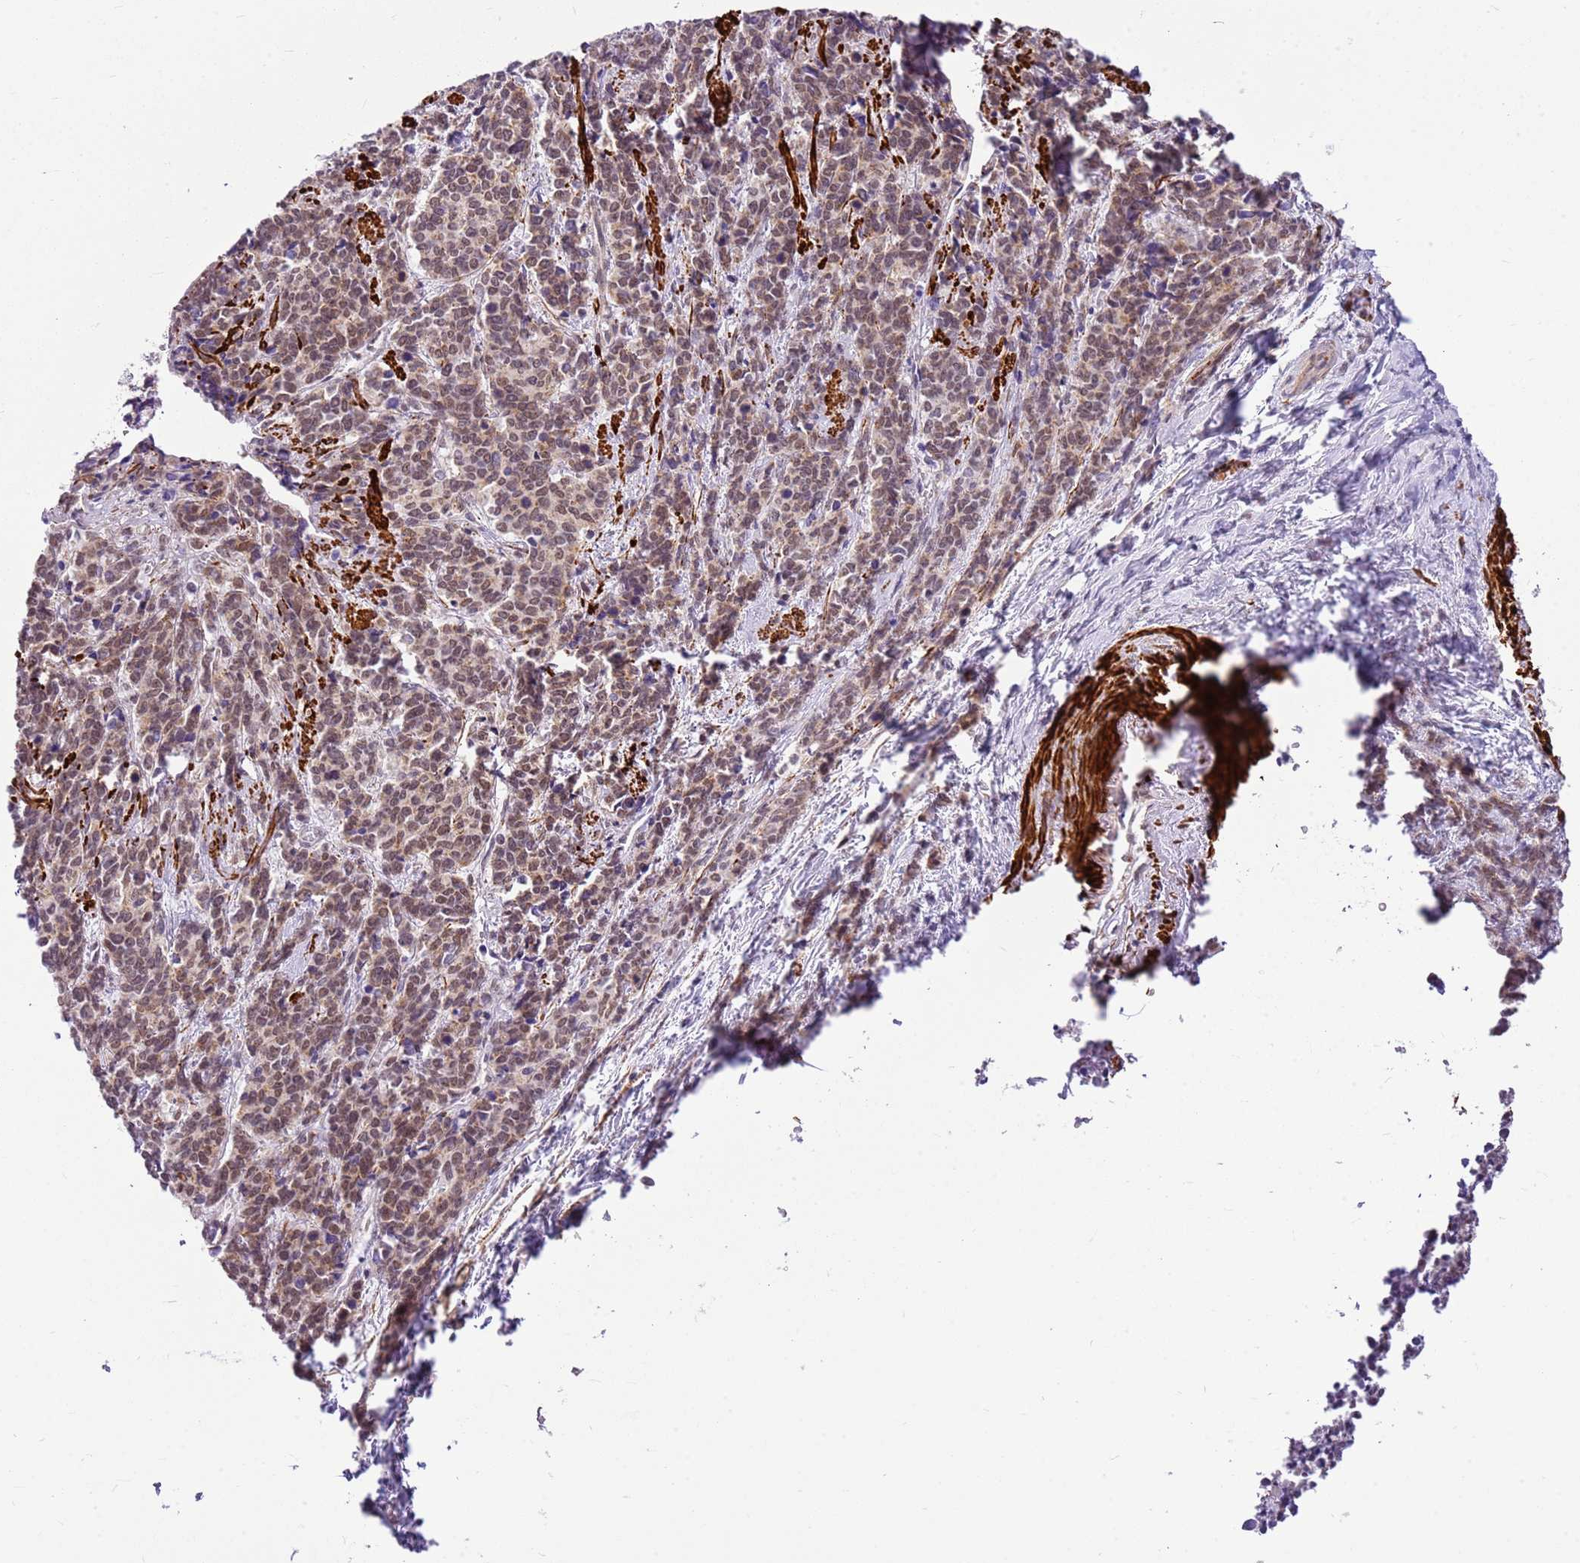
{"staining": {"intensity": "weak", "quantity": ">75%", "location": "cytoplasmic/membranous,nuclear"}, "tissue": "cervical cancer", "cell_type": "Tumor cells", "image_type": "cancer", "snomed": [{"axis": "morphology", "description": "Squamous cell carcinoma, NOS"}, {"axis": "topography", "description": "Cervix"}], "caption": "Tumor cells exhibit low levels of weak cytoplasmic/membranous and nuclear positivity in about >75% of cells in human cervical cancer.", "gene": "SMIM4", "patient": {"sex": "female", "age": 60}}